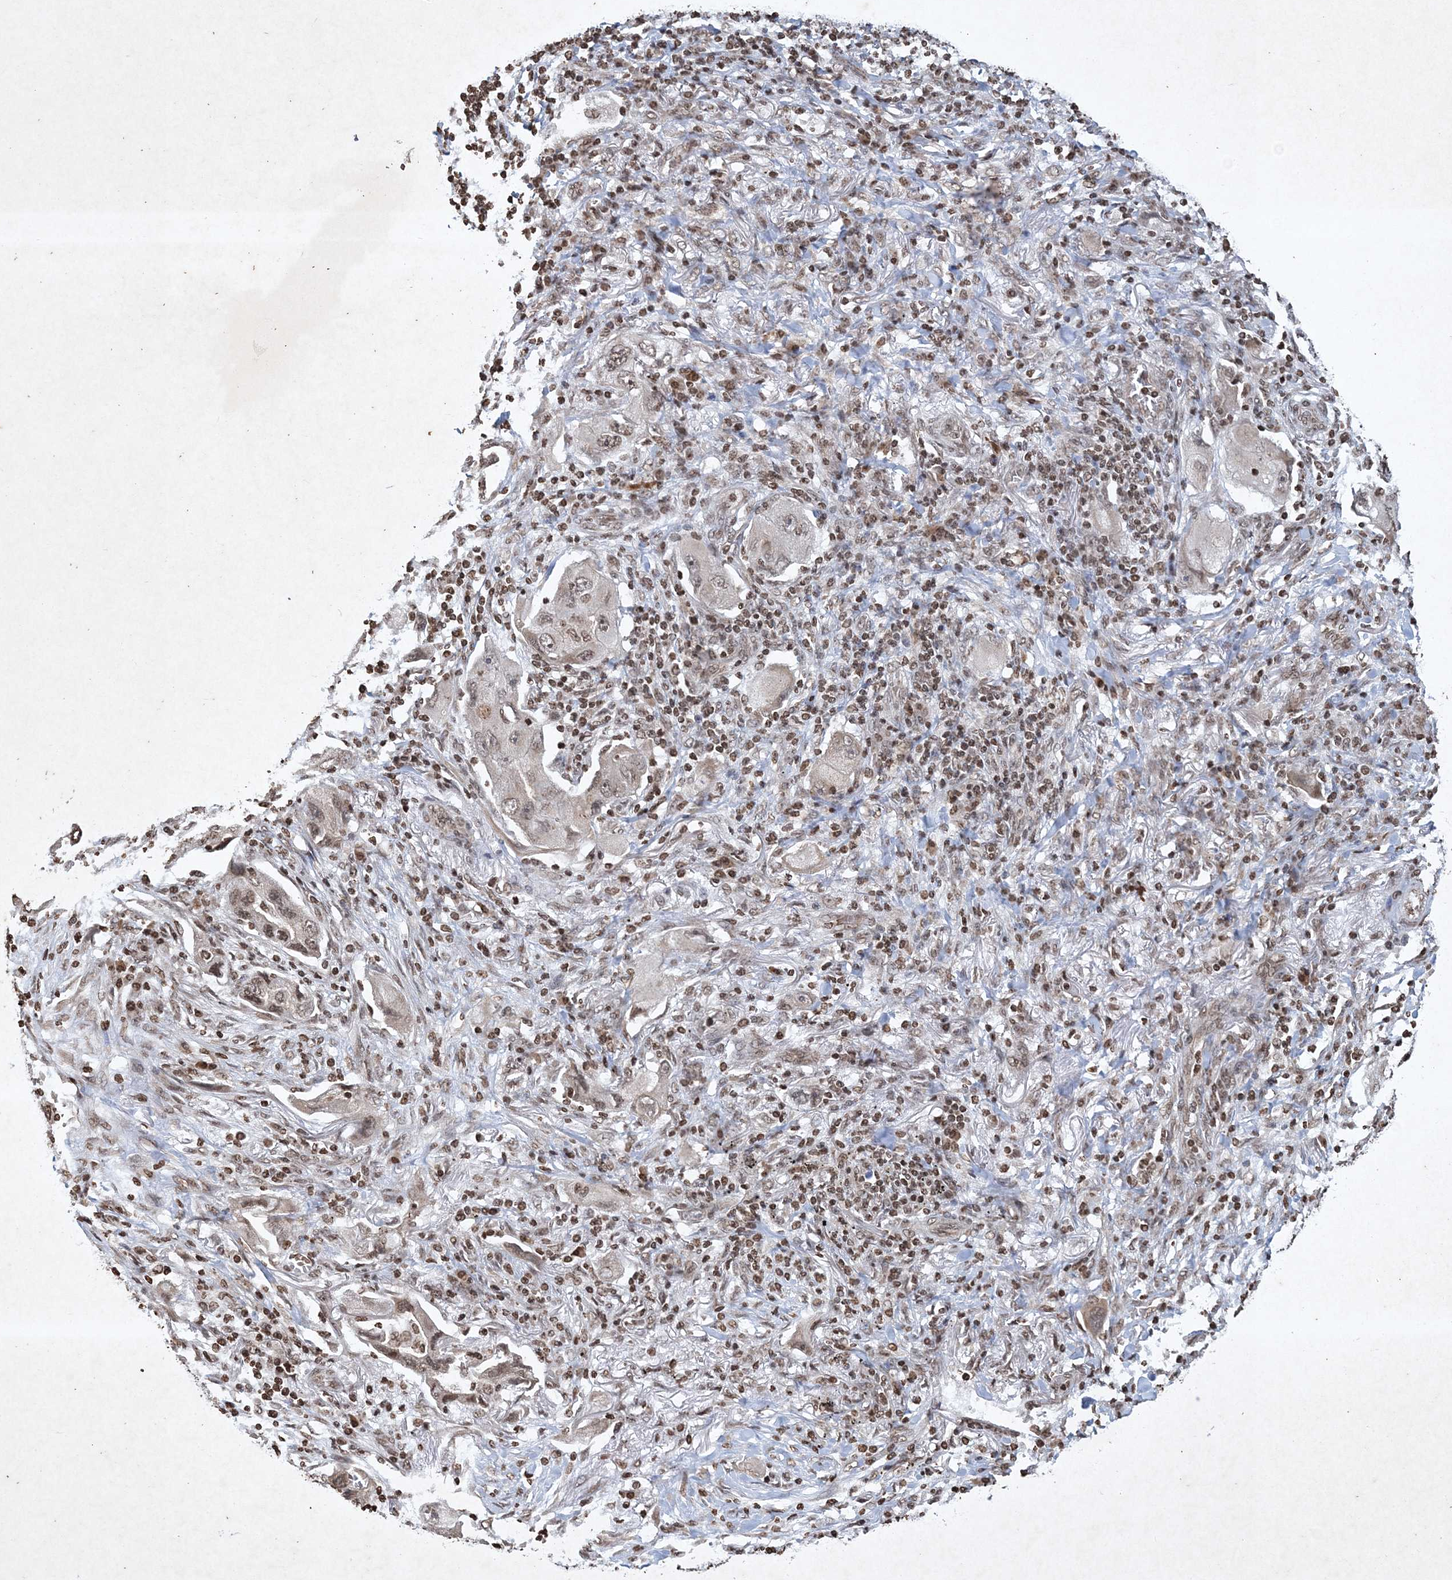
{"staining": {"intensity": "weak", "quantity": ">75%", "location": "nuclear"}, "tissue": "lung cancer", "cell_type": "Tumor cells", "image_type": "cancer", "snomed": [{"axis": "morphology", "description": "Adenocarcinoma, NOS"}, {"axis": "topography", "description": "Lung"}], "caption": "DAB (3,3'-diaminobenzidine) immunohistochemical staining of lung cancer (adenocarcinoma) demonstrates weak nuclear protein expression in approximately >75% of tumor cells.", "gene": "NEDD9", "patient": {"sex": "female", "age": 65}}